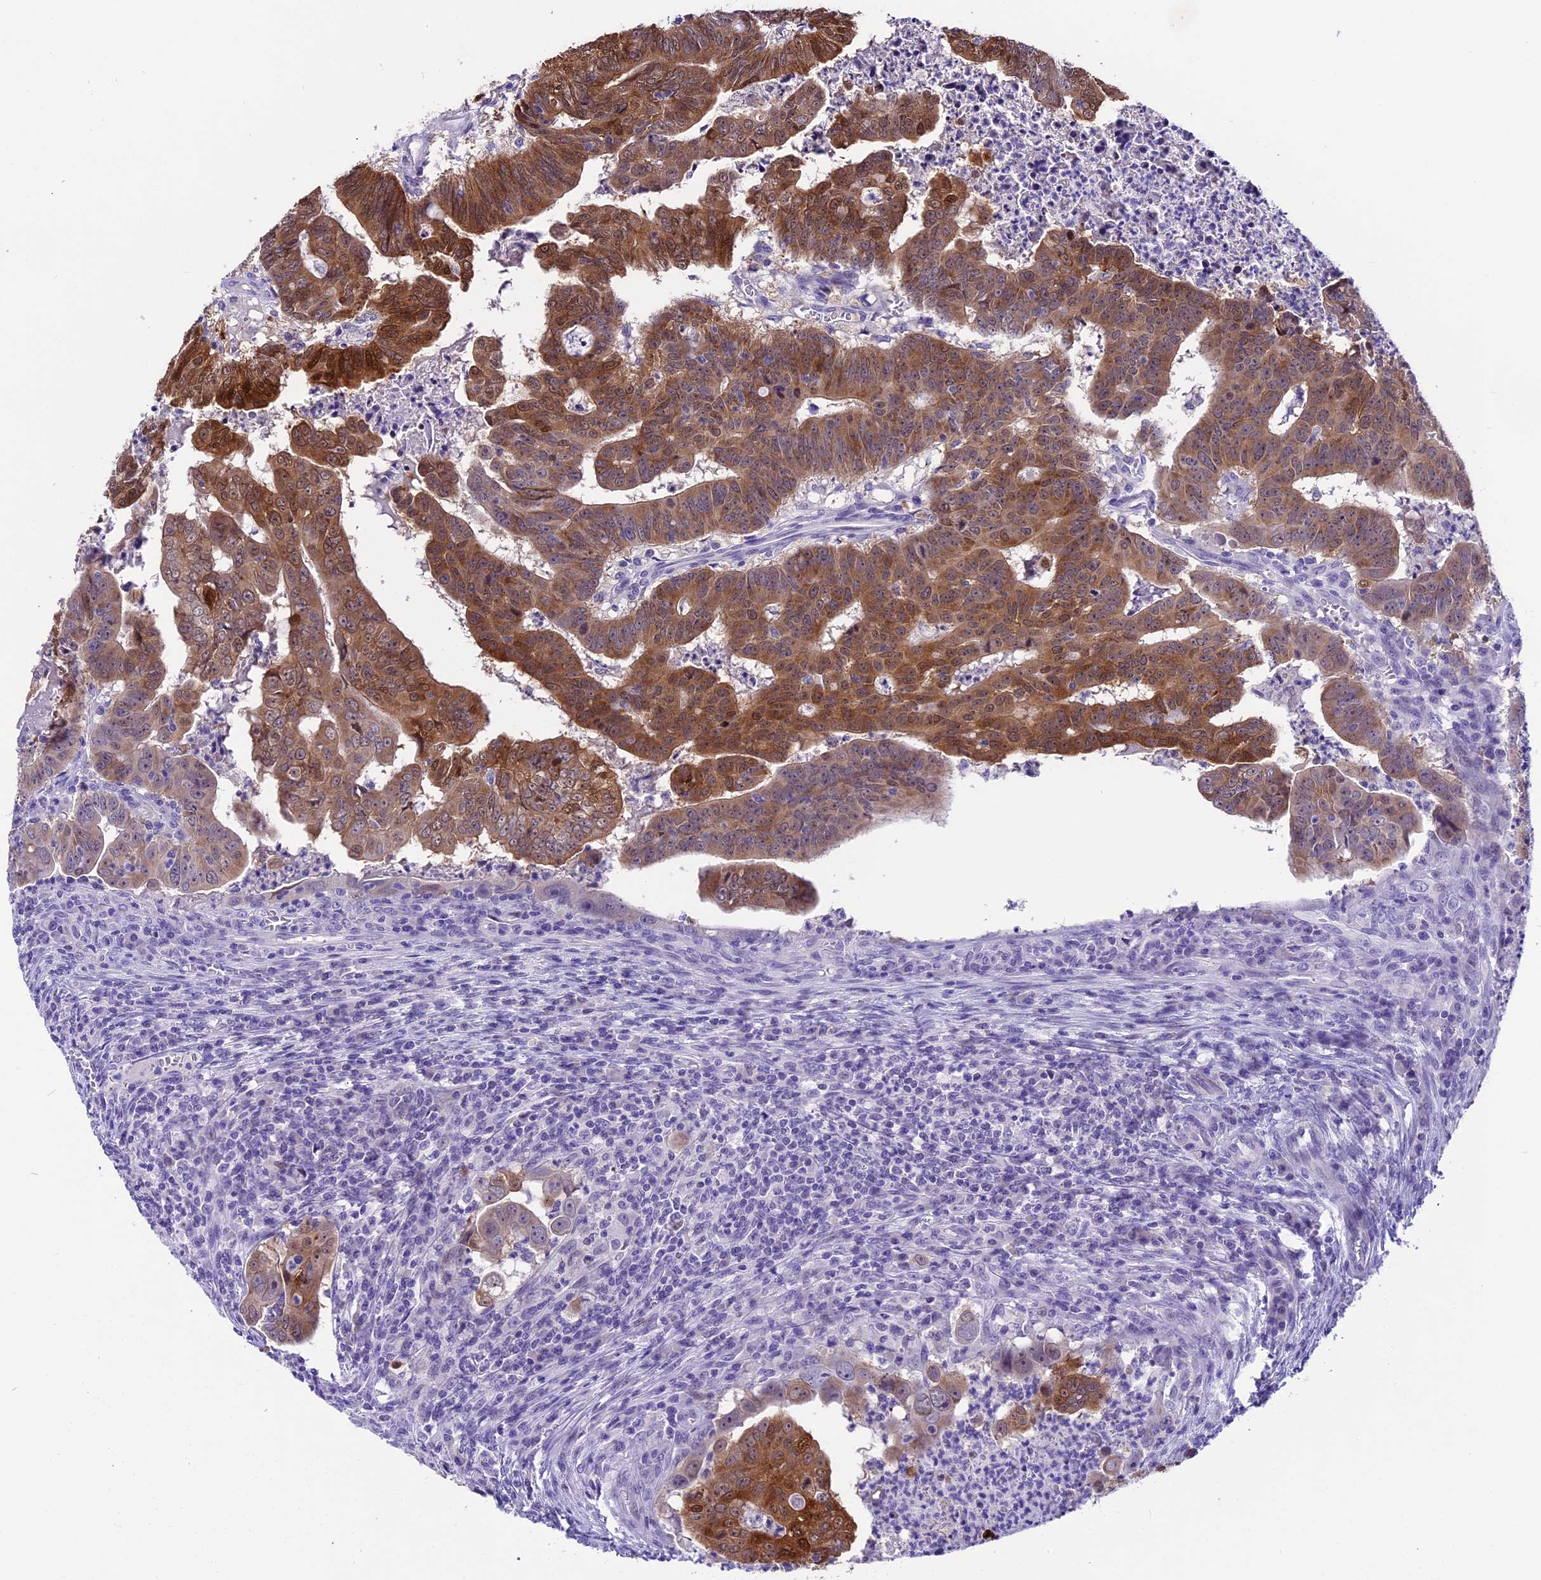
{"staining": {"intensity": "moderate", "quantity": ">75%", "location": "cytoplasmic/membranous,nuclear"}, "tissue": "colorectal cancer", "cell_type": "Tumor cells", "image_type": "cancer", "snomed": [{"axis": "morphology", "description": "Adenocarcinoma, NOS"}, {"axis": "topography", "description": "Rectum"}], "caption": "Immunohistochemistry (IHC) staining of colorectal cancer, which demonstrates medium levels of moderate cytoplasmic/membranous and nuclear staining in about >75% of tumor cells indicating moderate cytoplasmic/membranous and nuclear protein staining. The staining was performed using DAB (3,3'-diaminobenzidine) (brown) for protein detection and nuclei were counterstained in hematoxylin (blue).", "gene": "PRR15", "patient": {"sex": "male", "age": 69}}